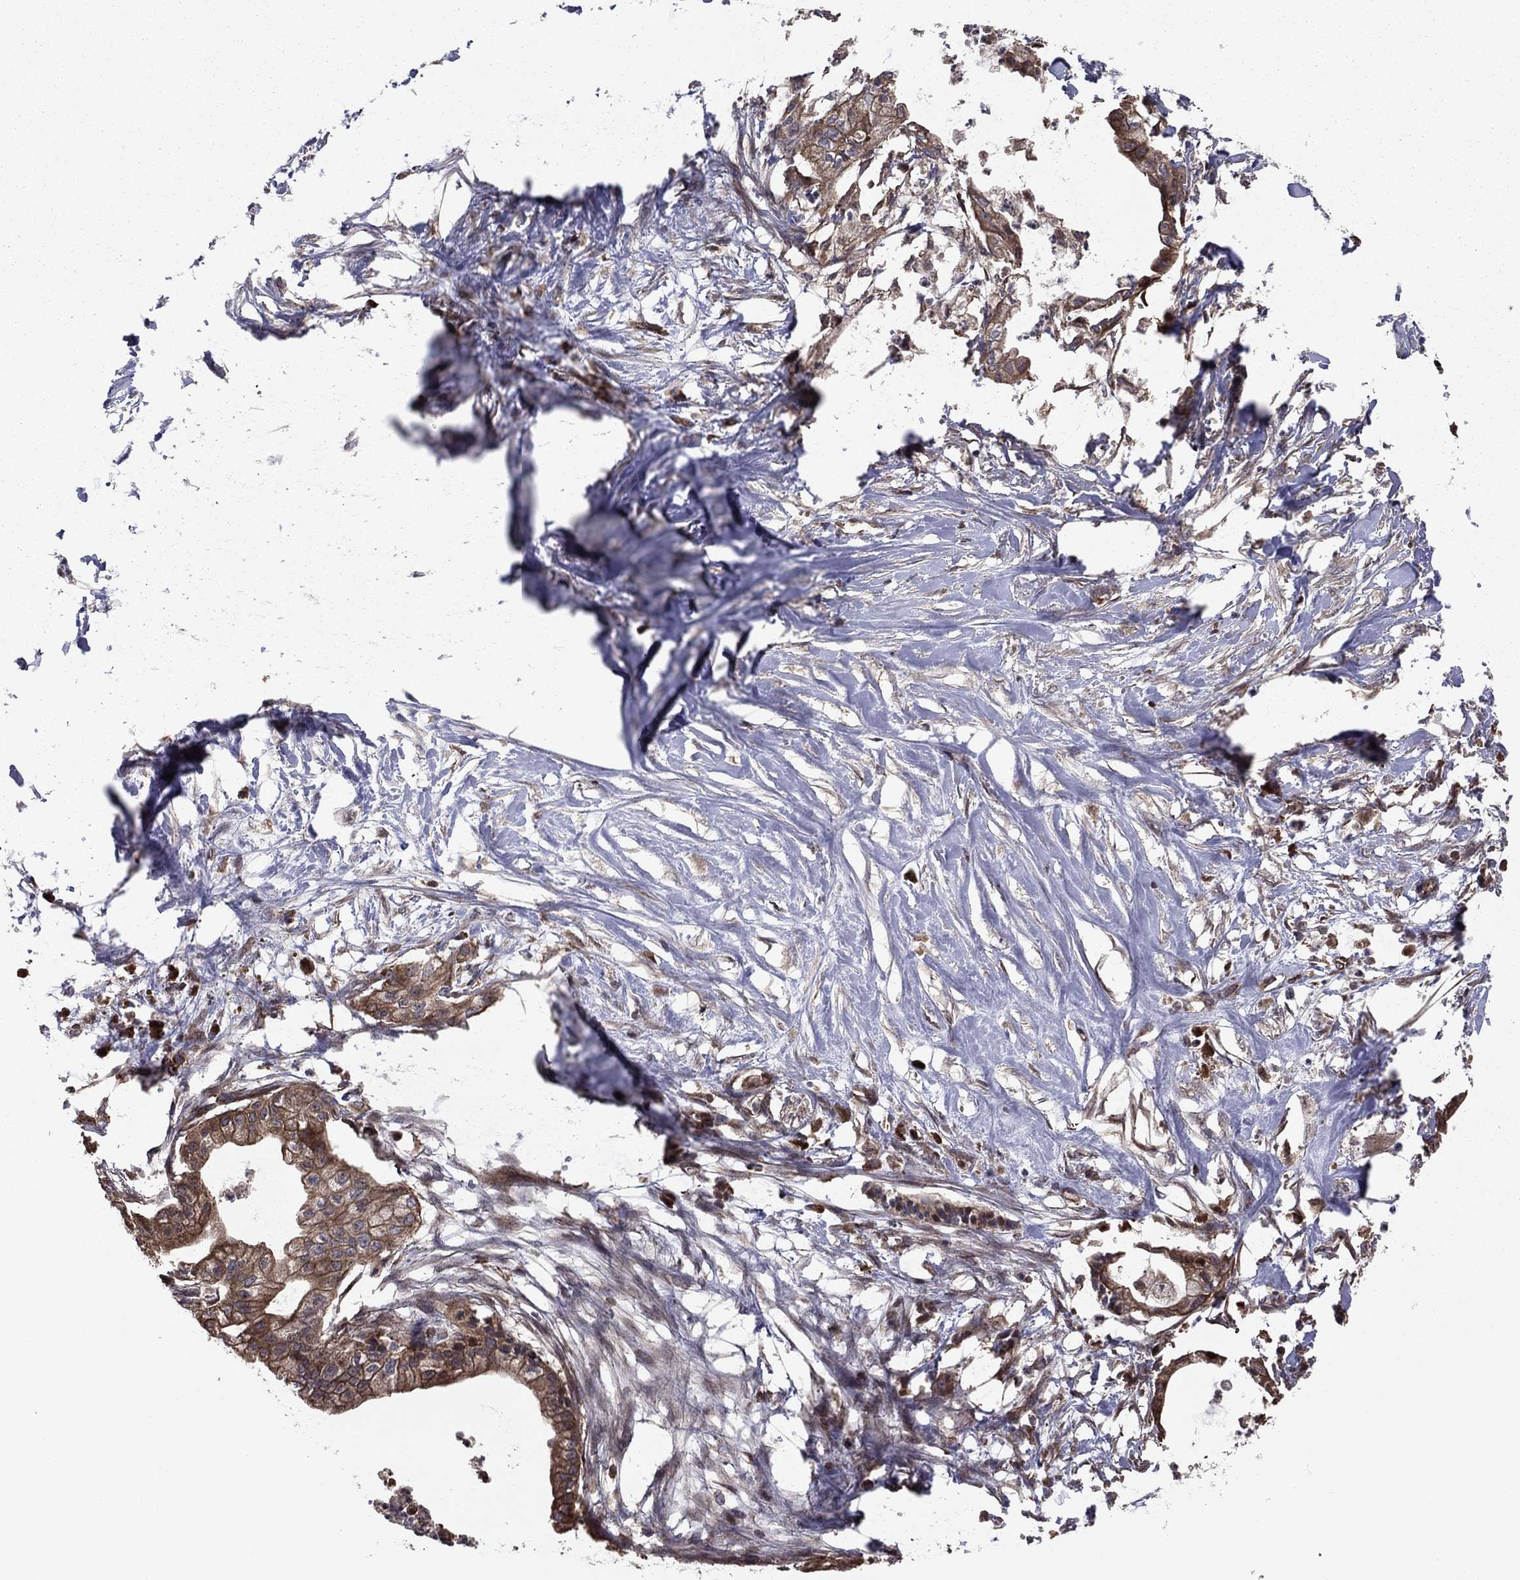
{"staining": {"intensity": "moderate", "quantity": ">75%", "location": "cytoplasmic/membranous"}, "tissue": "pancreatic cancer", "cell_type": "Tumor cells", "image_type": "cancer", "snomed": [{"axis": "morphology", "description": "Normal tissue, NOS"}, {"axis": "morphology", "description": "Adenocarcinoma, NOS"}, {"axis": "topography", "description": "Pancreas"}], "caption": "There is medium levels of moderate cytoplasmic/membranous expression in tumor cells of pancreatic cancer, as demonstrated by immunohistochemical staining (brown color).", "gene": "BABAM2", "patient": {"sex": "female", "age": 58}}